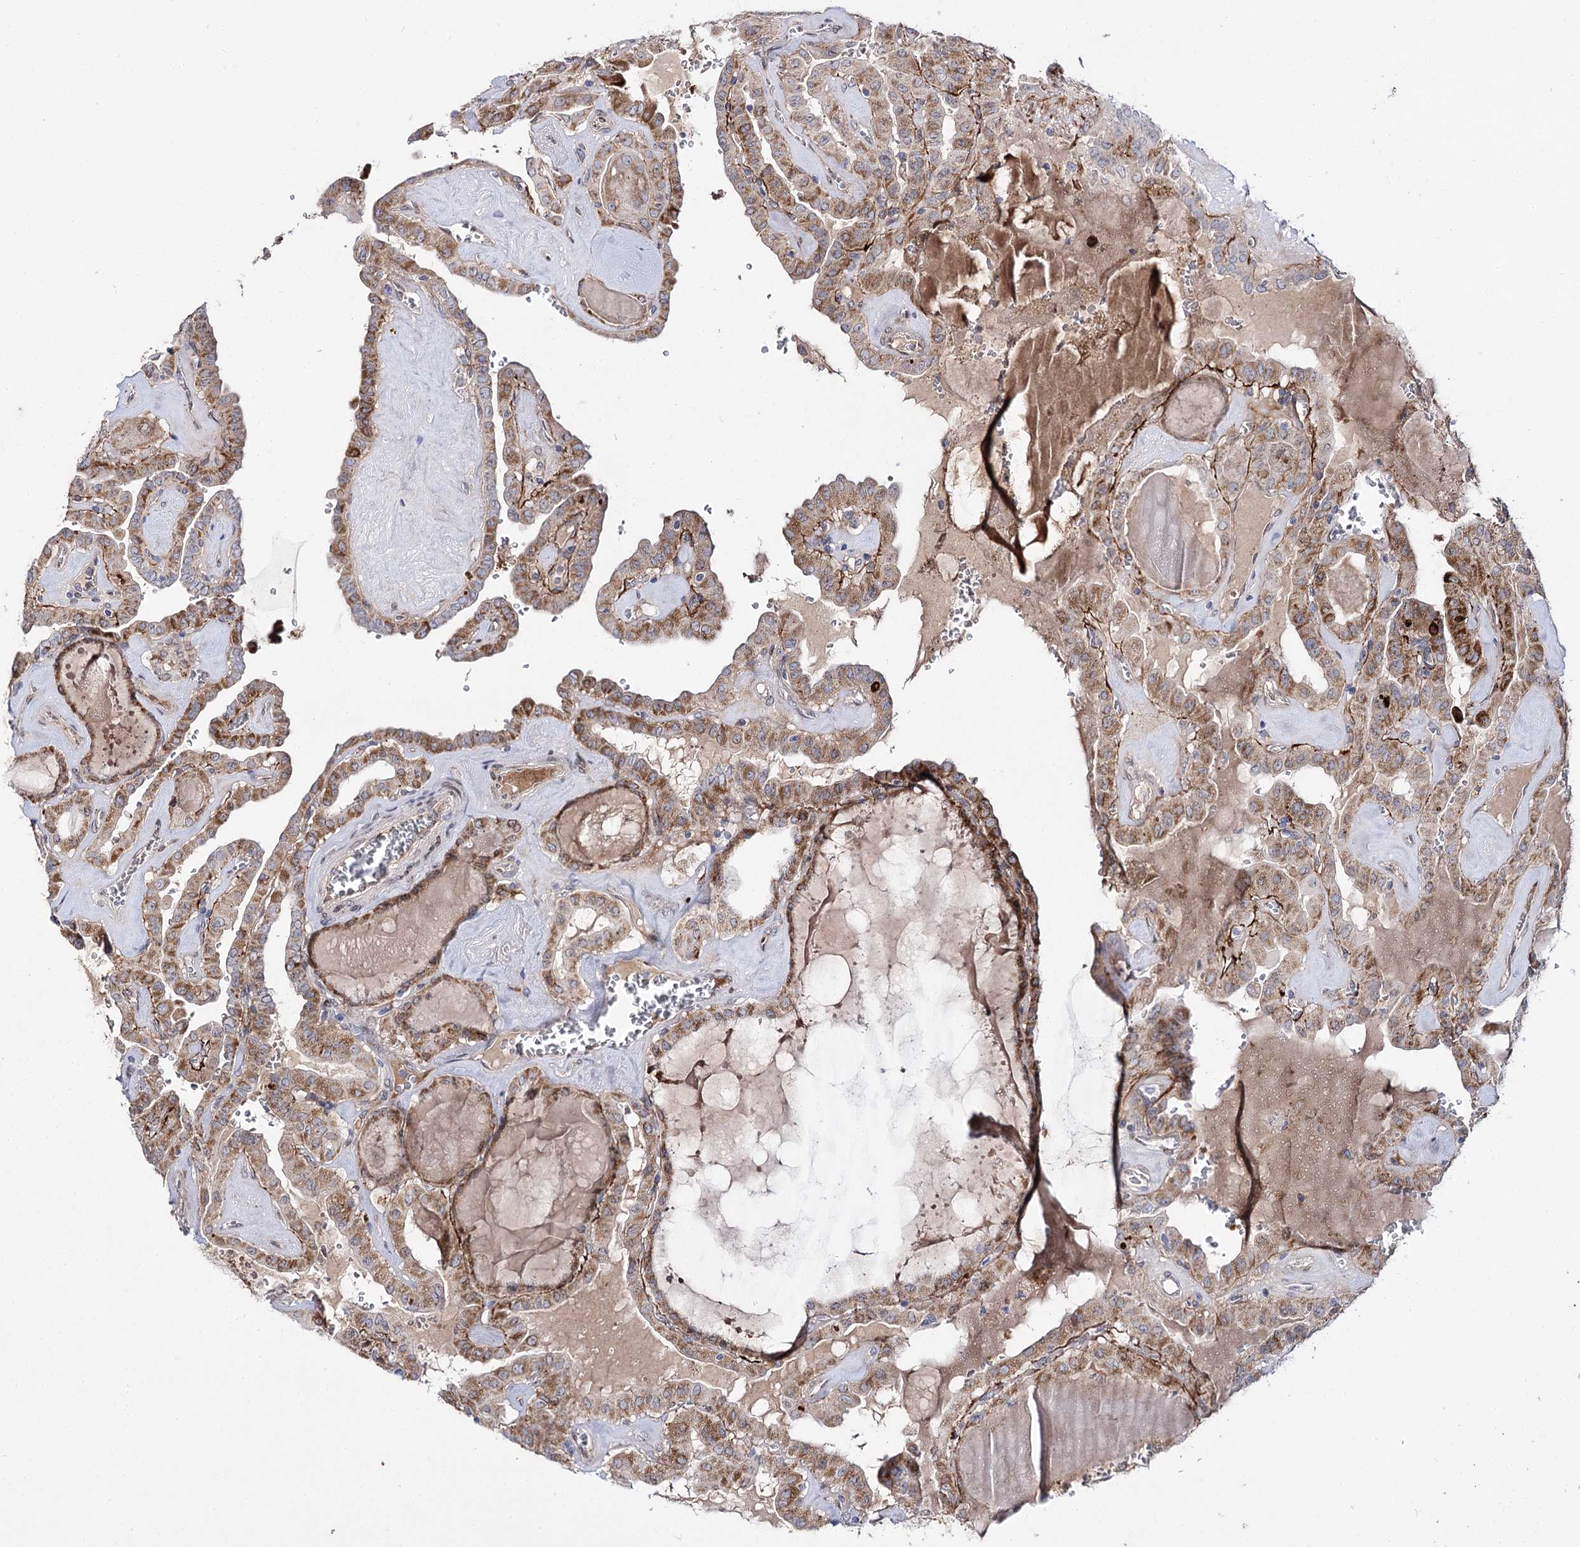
{"staining": {"intensity": "moderate", "quantity": ">75%", "location": "cytoplasmic/membranous"}, "tissue": "thyroid cancer", "cell_type": "Tumor cells", "image_type": "cancer", "snomed": [{"axis": "morphology", "description": "Papillary adenocarcinoma, NOS"}, {"axis": "topography", "description": "Thyroid gland"}], "caption": "The image exhibits immunohistochemical staining of thyroid papillary adenocarcinoma. There is moderate cytoplasmic/membranous staining is appreciated in about >75% of tumor cells.", "gene": "C11orf80", "patient": {"sex": "male", "age": 52}}